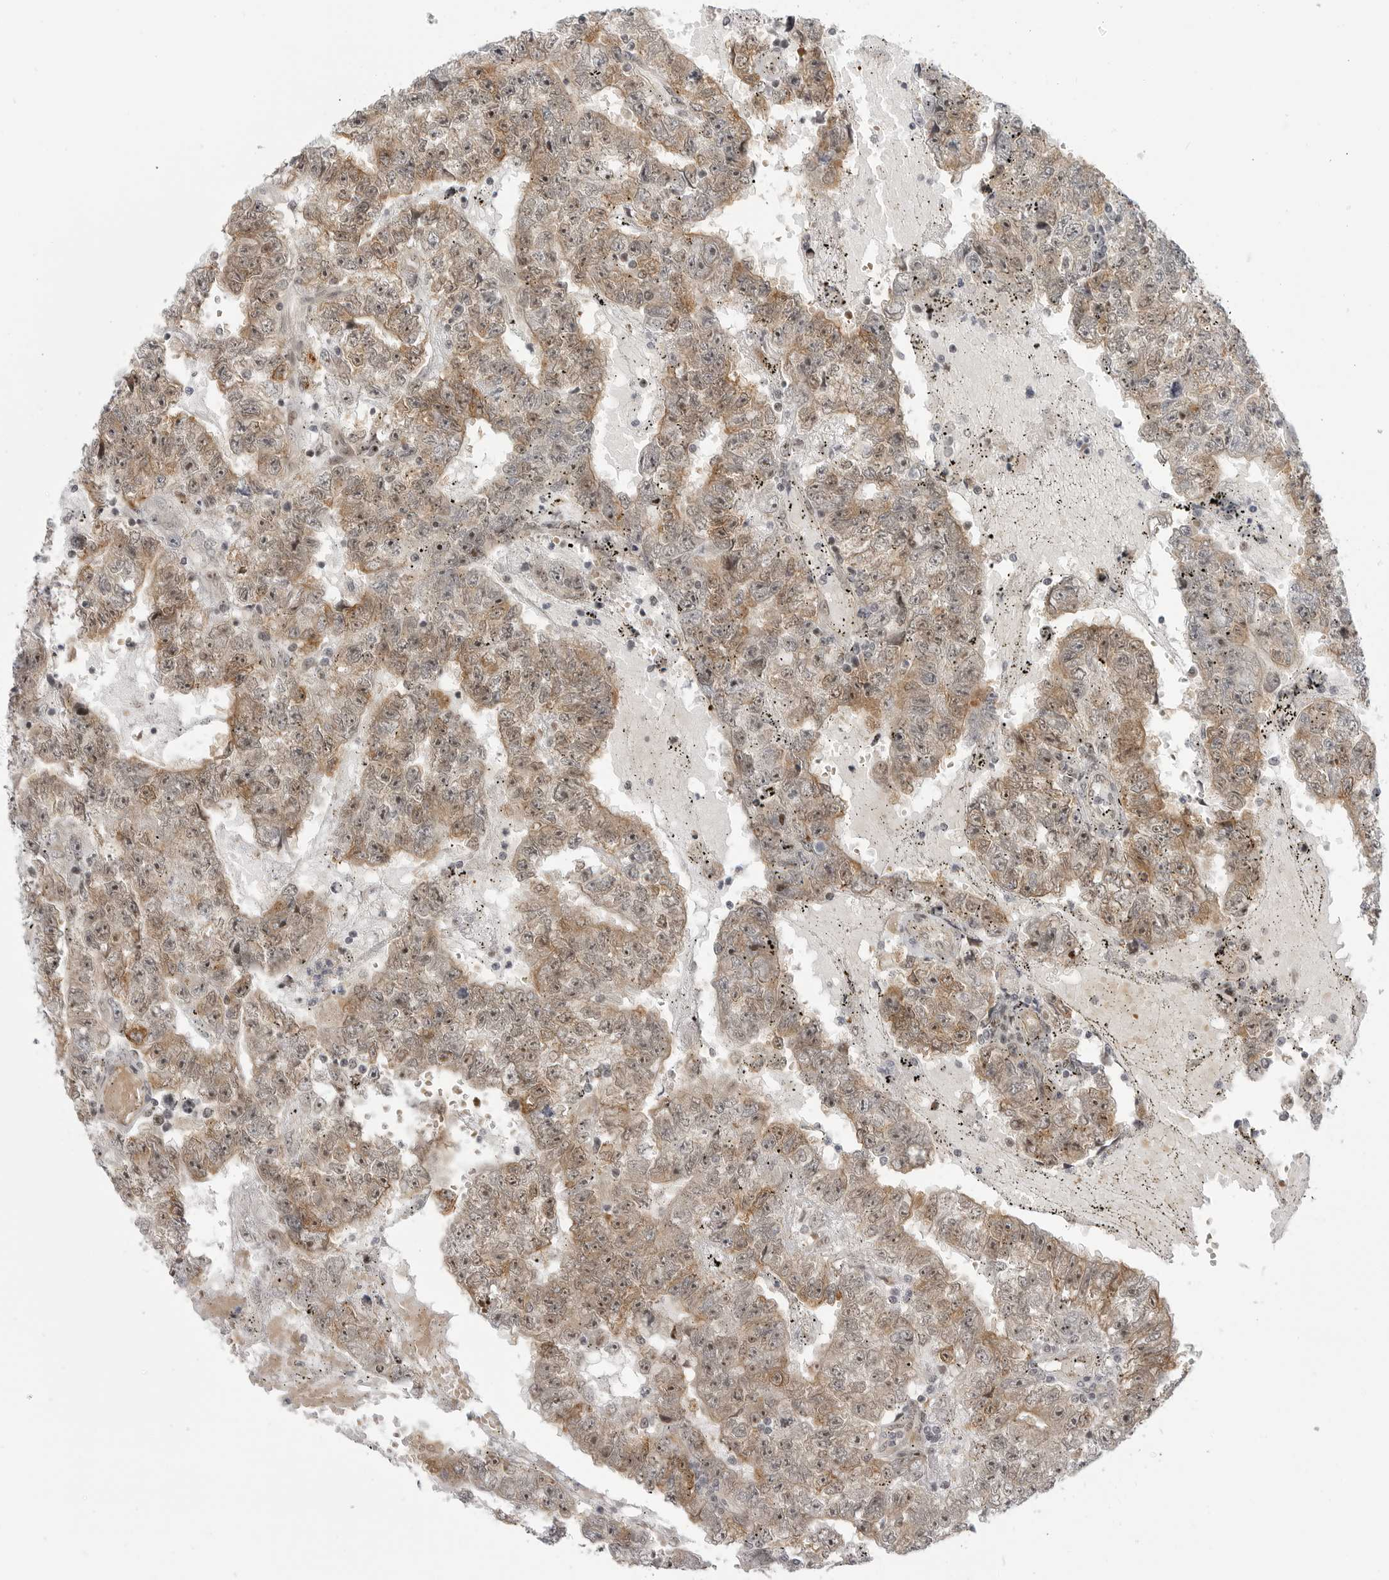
{"staining": {"intensity": "moderate", "quantity": ">75%", "location": "cytoplasmic/membranous,nuclear"}, "tissue": "testis cancer", "cell_type": "Tumor cells", "image_type": "cancer", "snomed": [{"axis": "morphology", "description": "Carcinoma, Embryonal, NOS"}, {"axis": "topography", "description": "Testis"}], "caption": "This is an image of IHC staining of testis embryonal carcinoma, which shows moderate positivity in the cytoplasmic/membranous and nuclear of tumor cells.", "gene": "CEP295NL", "patient": {"sex": "male", "age": 25}}